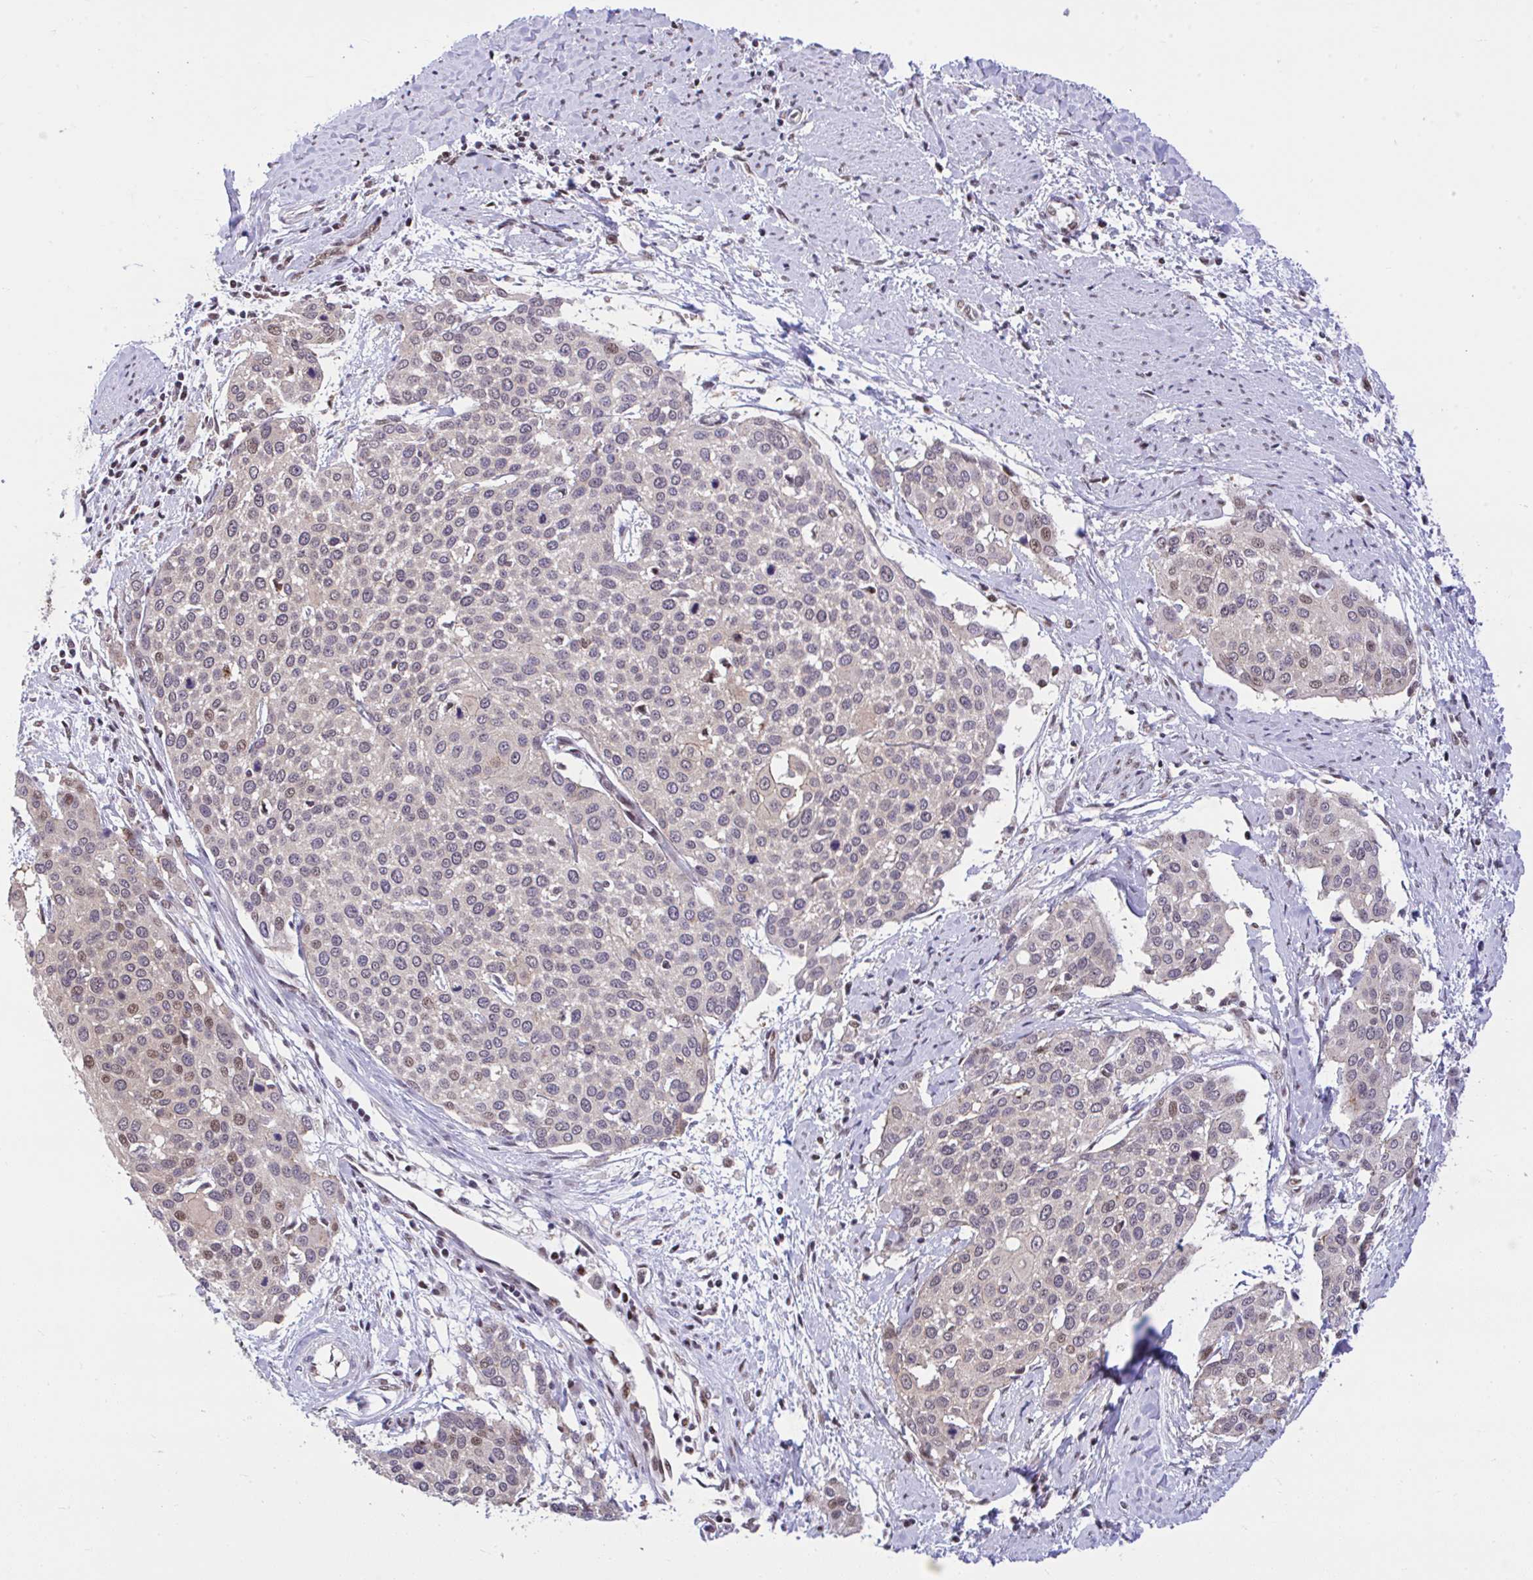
{"staining": {"intensity": "weak", "quantity": "25%-75%", "location": "nuclear"}, "tissue": "cervical cancer", "cell_type": "Tumor cells", "image_type": "cancer", "snomed": [{"axis": "morphology", "description": "Squamous cell carcinoma, NOS"}, {"axis": "topography", "description": "Cervix"}], "caption": "Tumor cells exhibit low levels of weak nuclear staining in about 25%-75% of cells in human cervical cancer (squamous cell carcinoma).", "gene": "GLIS3", "patient": {"sex": "female", "age": 44}}